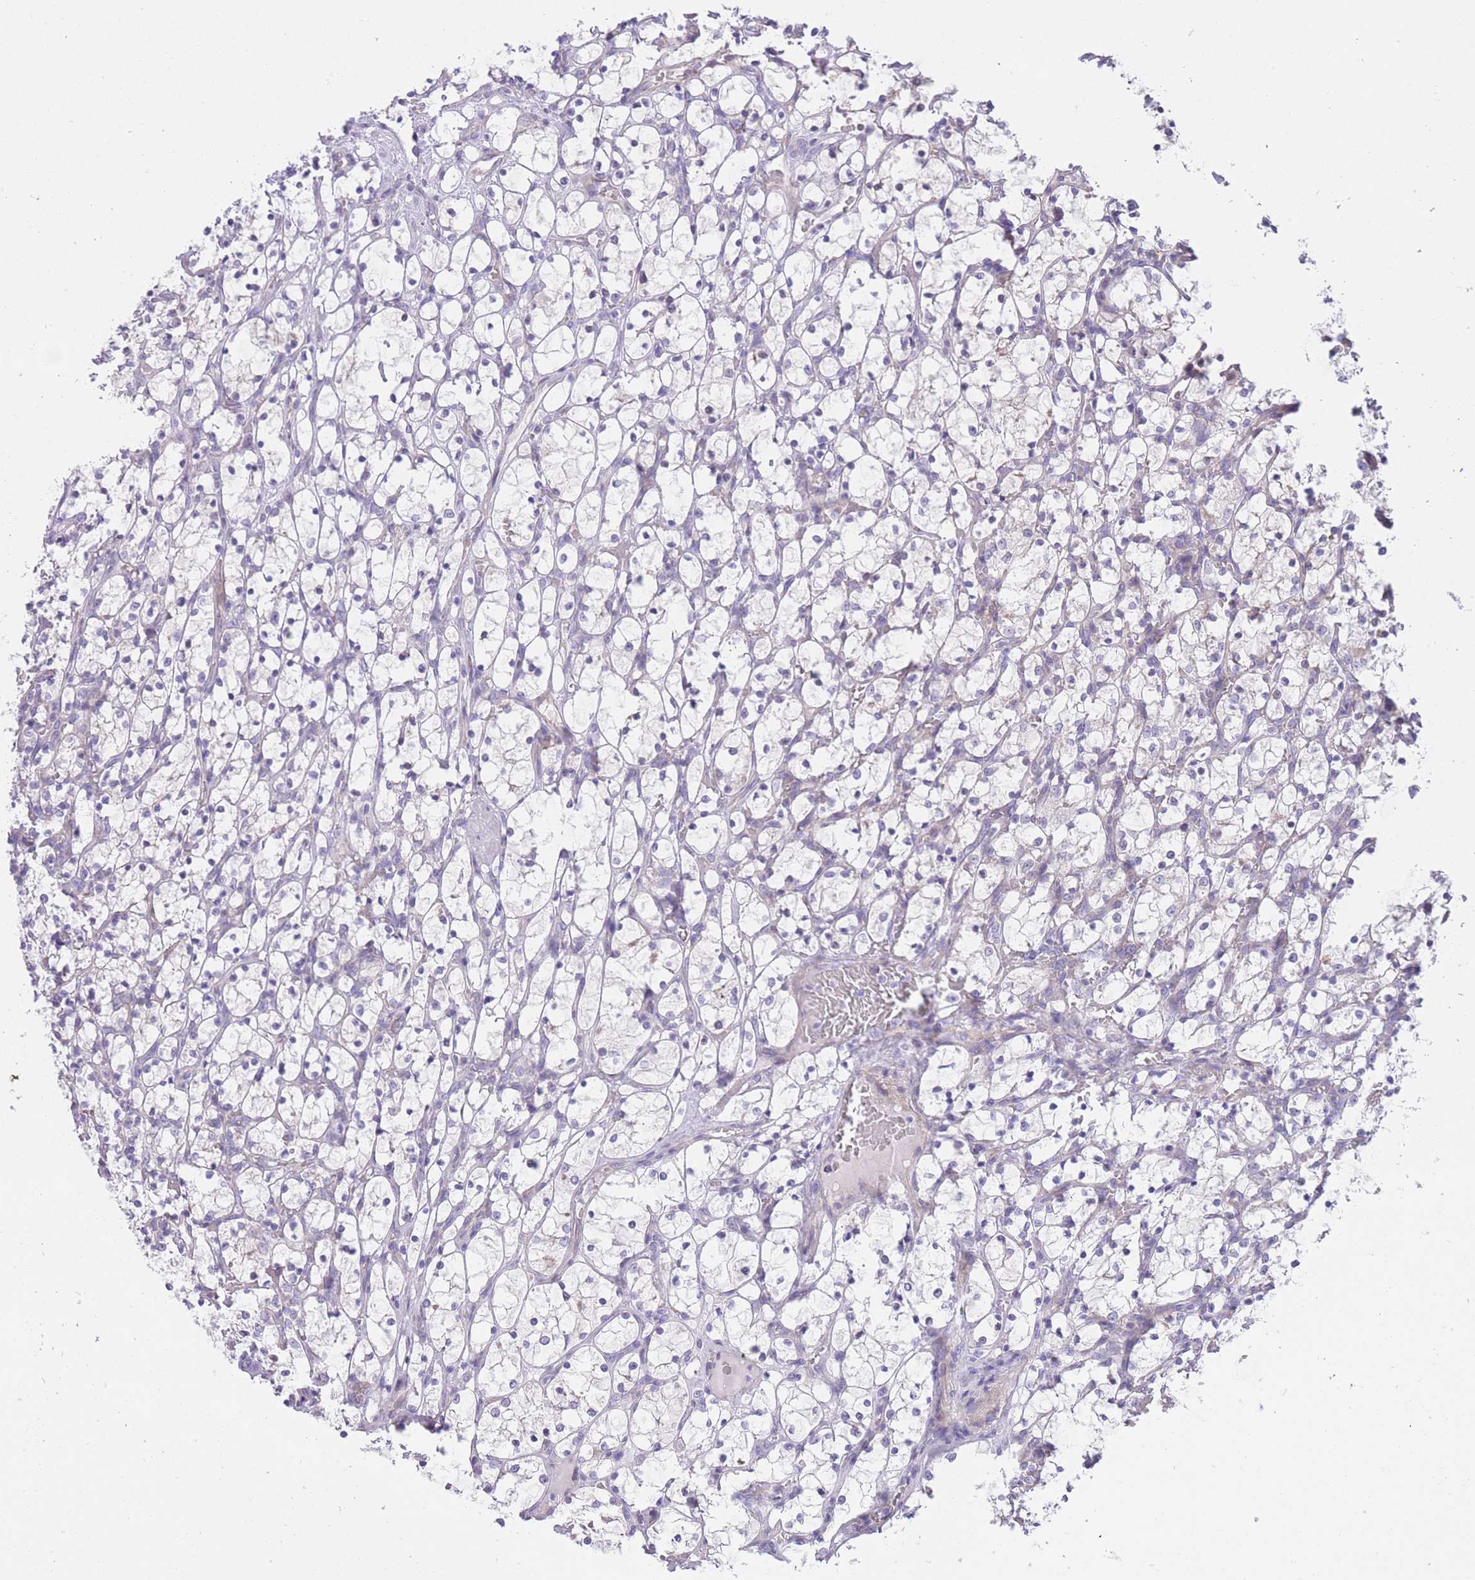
{"staining": {"intensity": "negative", "quantity": "none", "location": "none"}, "tissue": "renal cancer", "cell_type": "Tumor cells", "image_type": "cancer", "snomed": [{"axis": "morphology", "description": "Adenocarcinoma, NOS"}, {"axis": "topography", "description": "Kidney"}], "caption": "This is an IHC photomicrograph of renal adenocarcinoma. There is no positivity in tumor cells.", "gene": "IMPG1", "patient": {"sex": "female", "age": 69}}